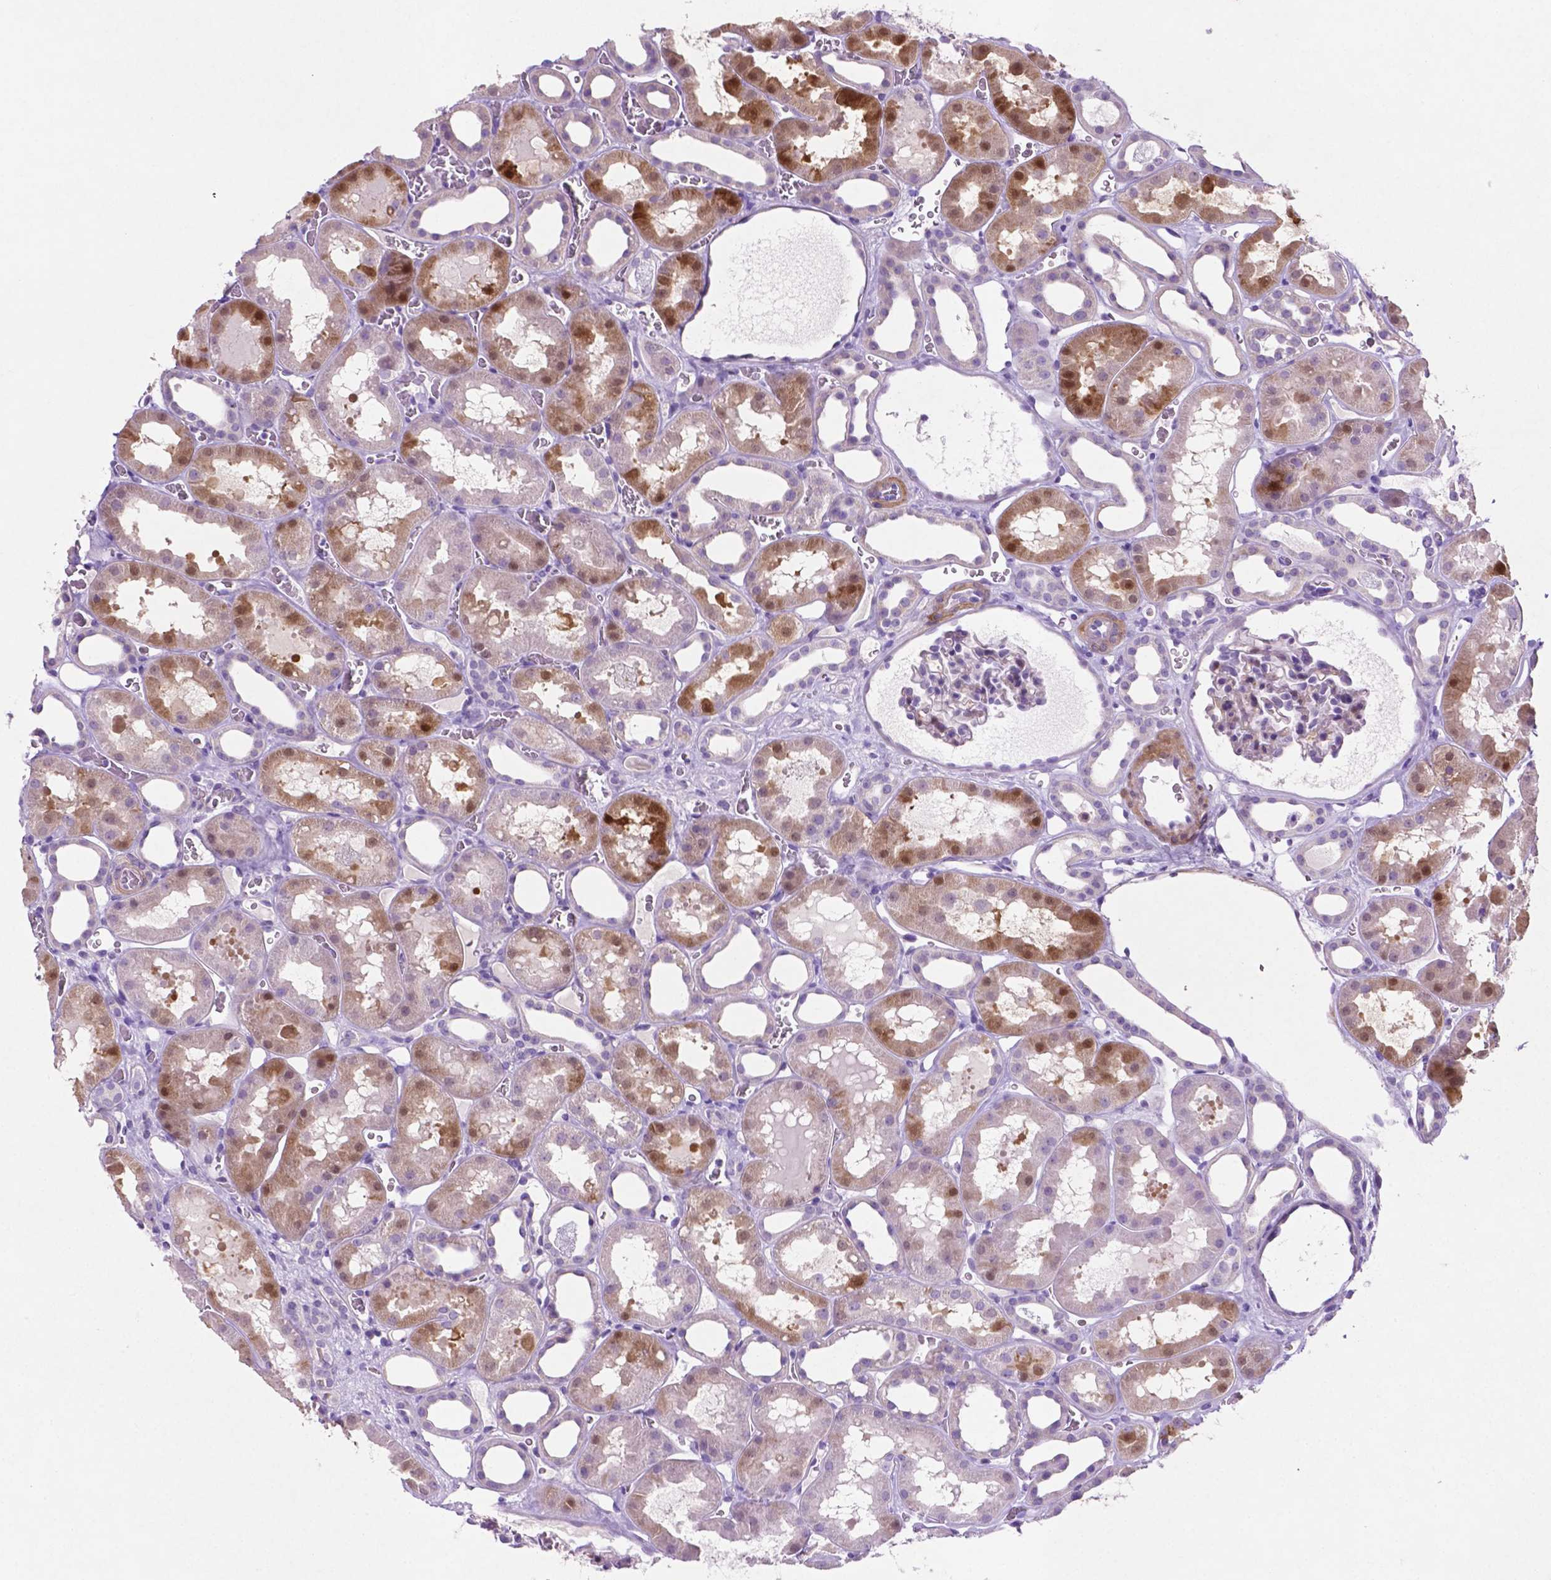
{"staining": {"intensity": "negative", "quantity": "none", "location": "none"}, "tissue": "kidney", "cell_type": "Cells in glomeruli", "image_type": "normal", "snomed": [{"axis": "morphology", "description": "Normal tissue, NOS"}, {"axis": "topography", "description": "Kidney"}], "caption": "Image shows no protein staining in cells in glomeruli of normal kidney.", "gene": "ASPG", "patient": {"sex": "female", "age": 41}}